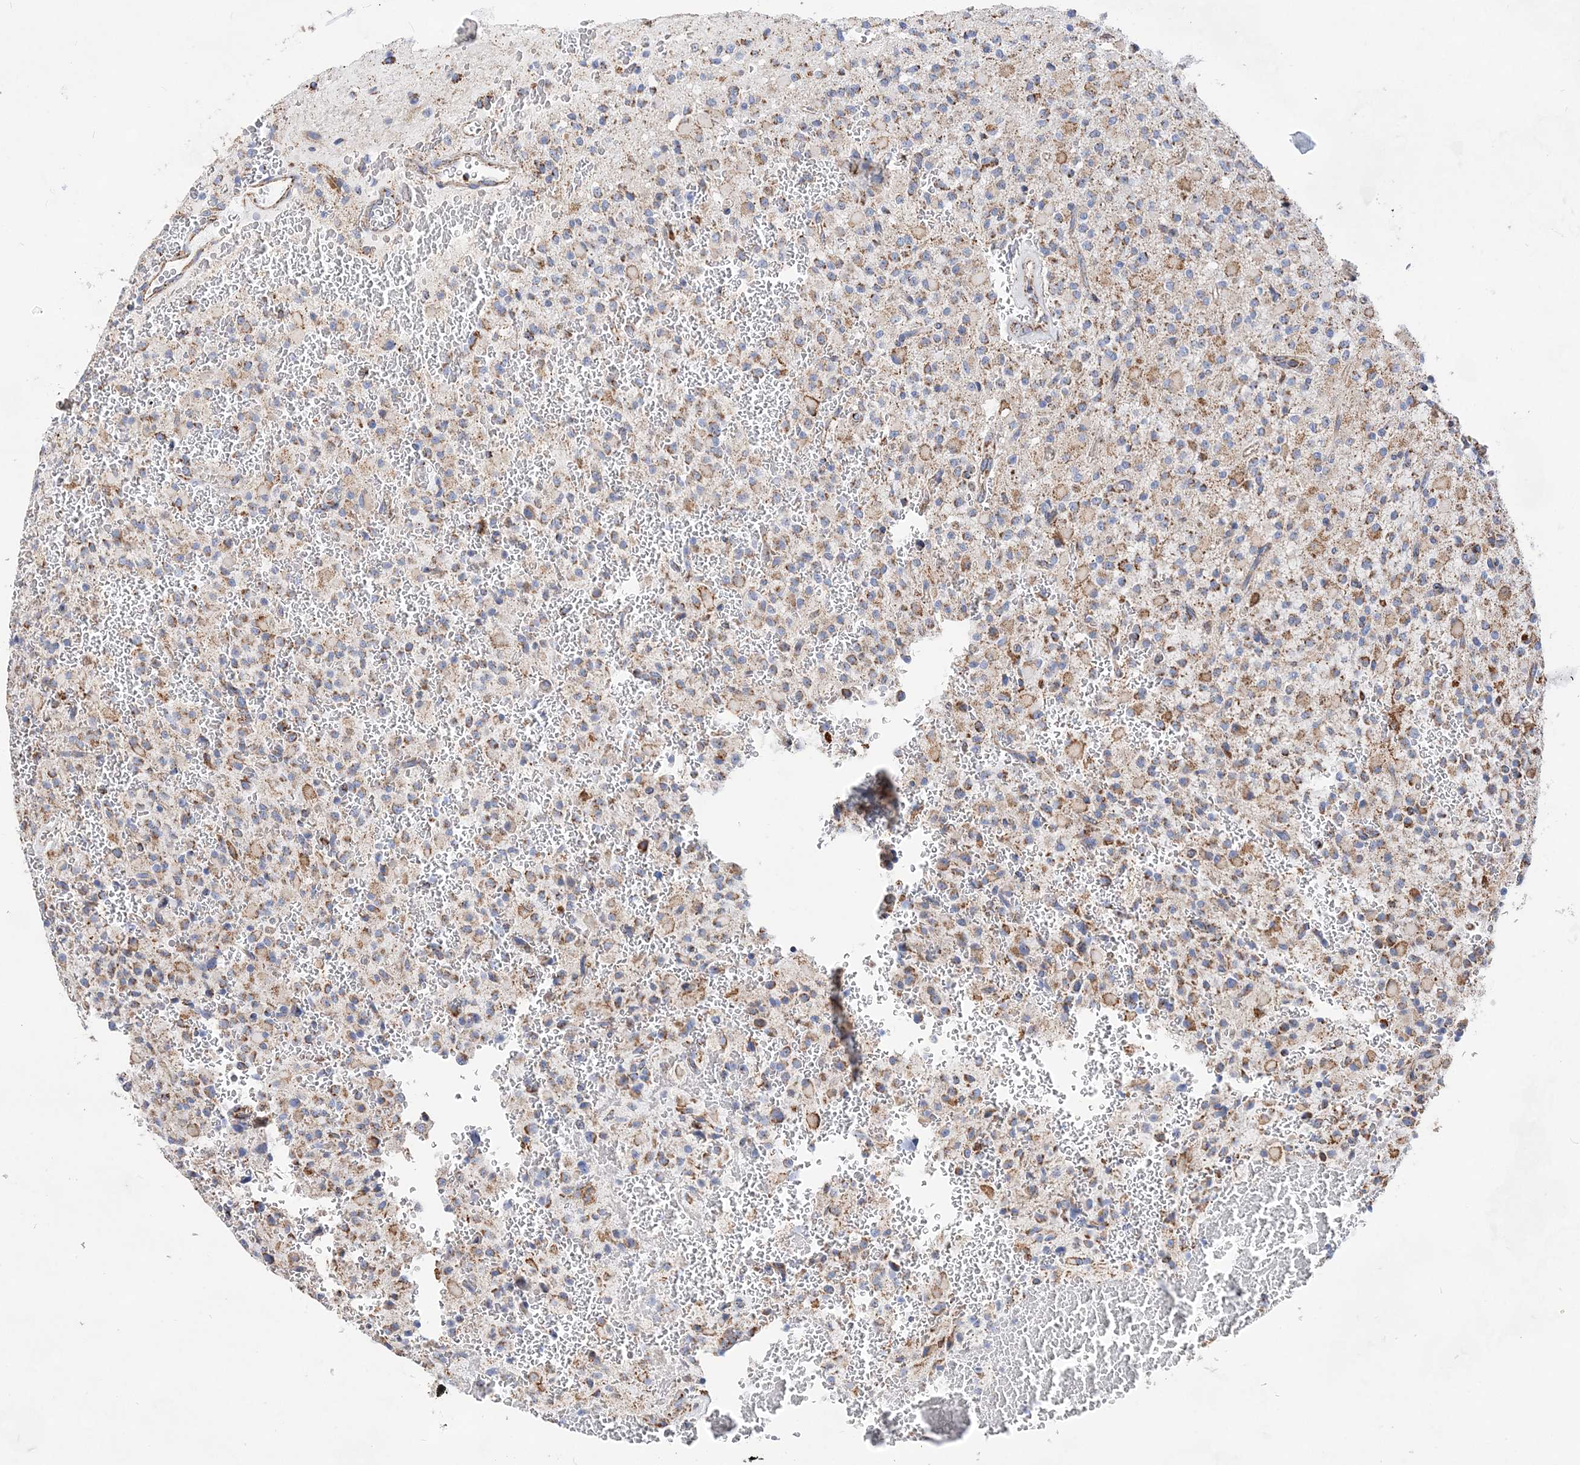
{"staining": {"intensity": "moderate", "quantity": "25%-75%", "location": "cytoplasmic/membranous"}, "tissue": "glioma", "cell_type": "Tumor cells", "image_type": "cancer", "snomed": [{"axis": "morphology", "description": "Glioma, malignant, High grade"}, {"axis": "topography", "description": "Brain"}], "caption": "Protein staining by immunohistochemistry exhibits moderate cytoplasmic/membranous staining in about 25%-75% of tumor cells in glioma.", "gene": "ACOT9", "patient": {"sex": "male", "age": 34}}